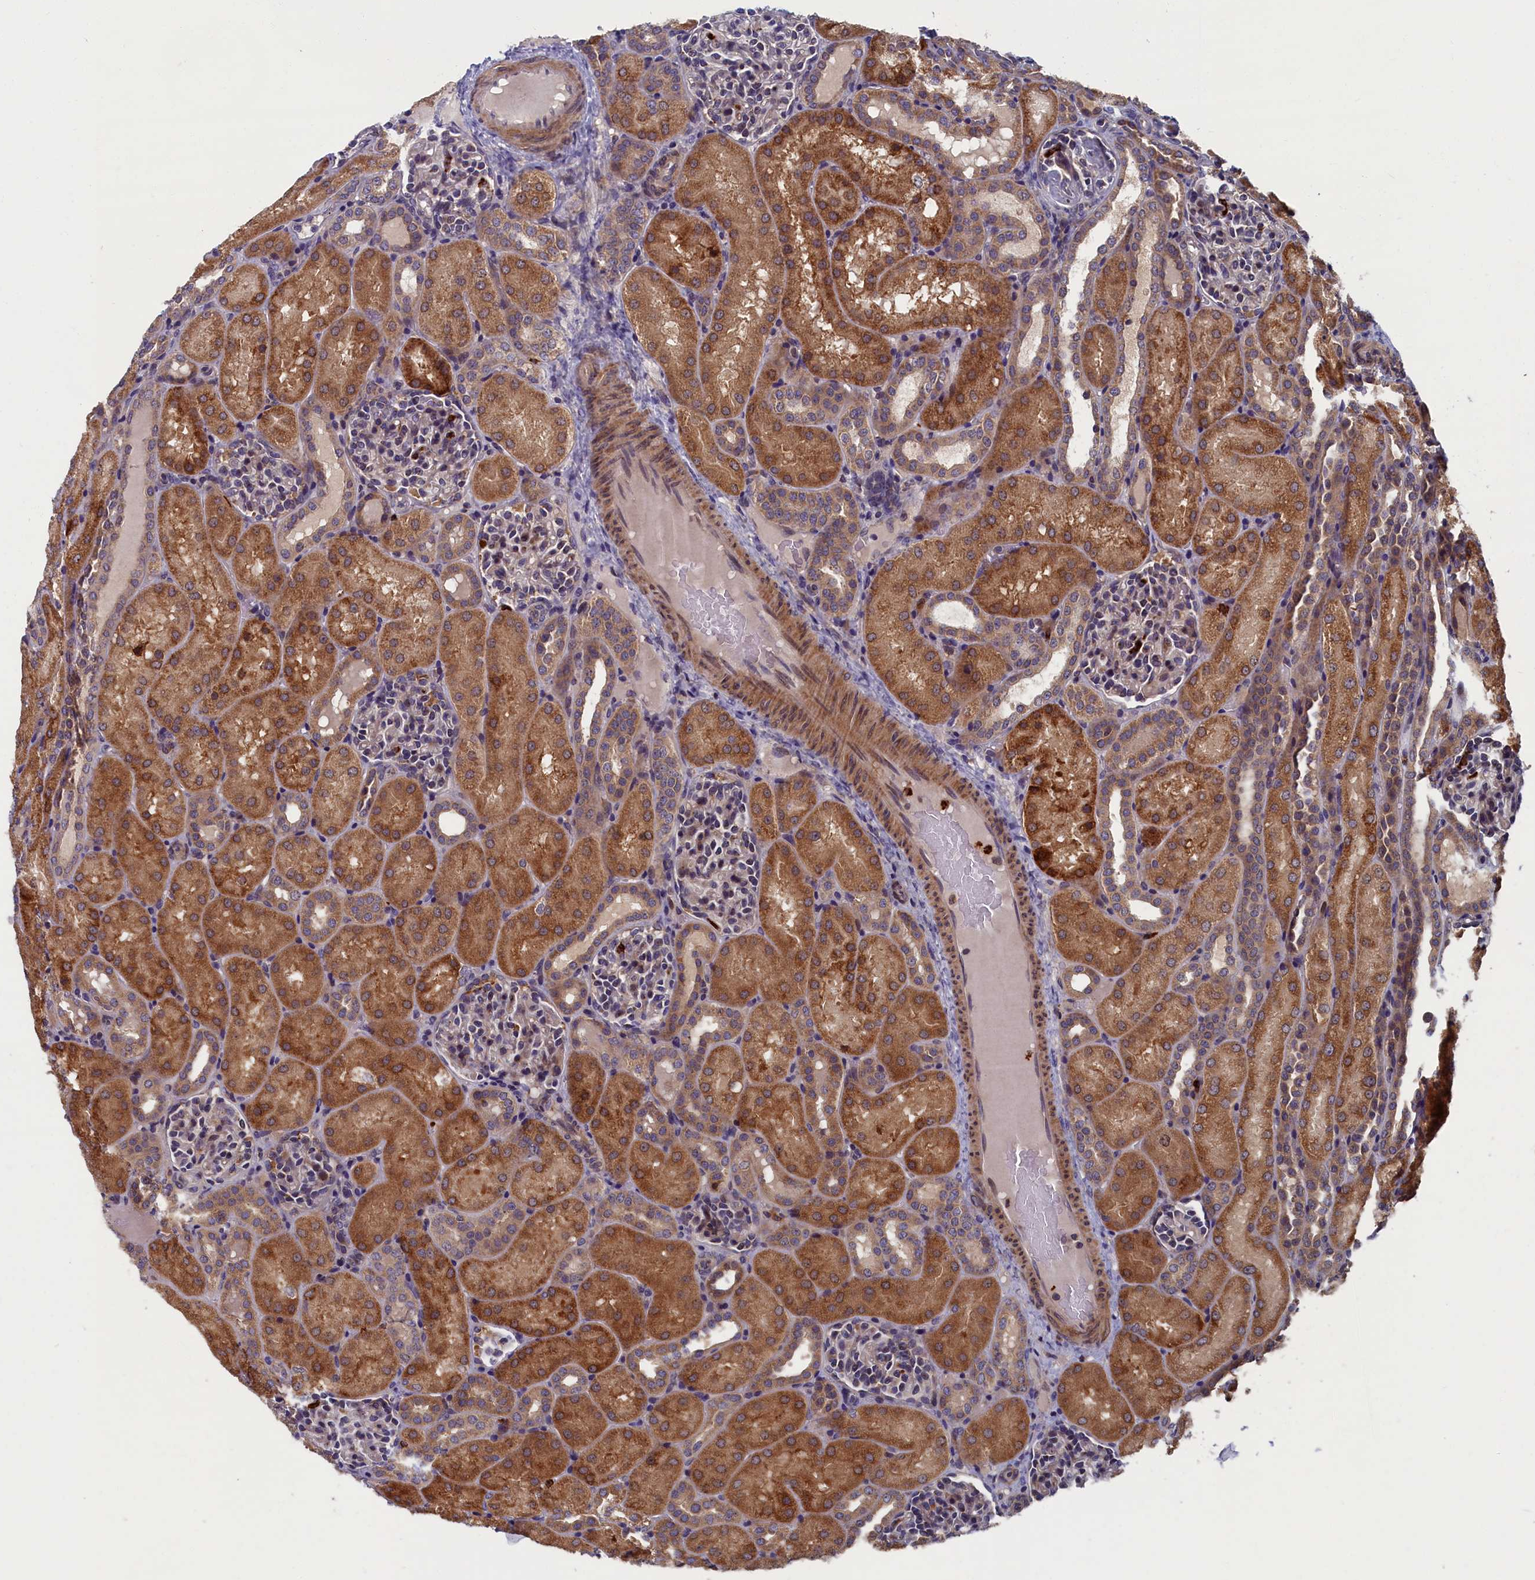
{"staining": {"intensity": "moderate", "quantity": "<25%", "location": "cytoplasmic/membranous"}, "tissue": "kidney", "cell_type": "Cells in glomeruli", "image_type": "normal", "snomed": [{"axis": "morphology", "description": "Normal tissue, NOS"}, {"axis": "topography", "description": "Kidney"}], "caption": "Cells in glomeruli demonstrate low levels of moderate cytoplasmic/membranous positivity in approximately <25% of cells in normal kidney. (DAB = brown stain, brightfield microscopy at high magnification).", "gene": "TNK2", "patient": {"sex": "male", "age": 1}}